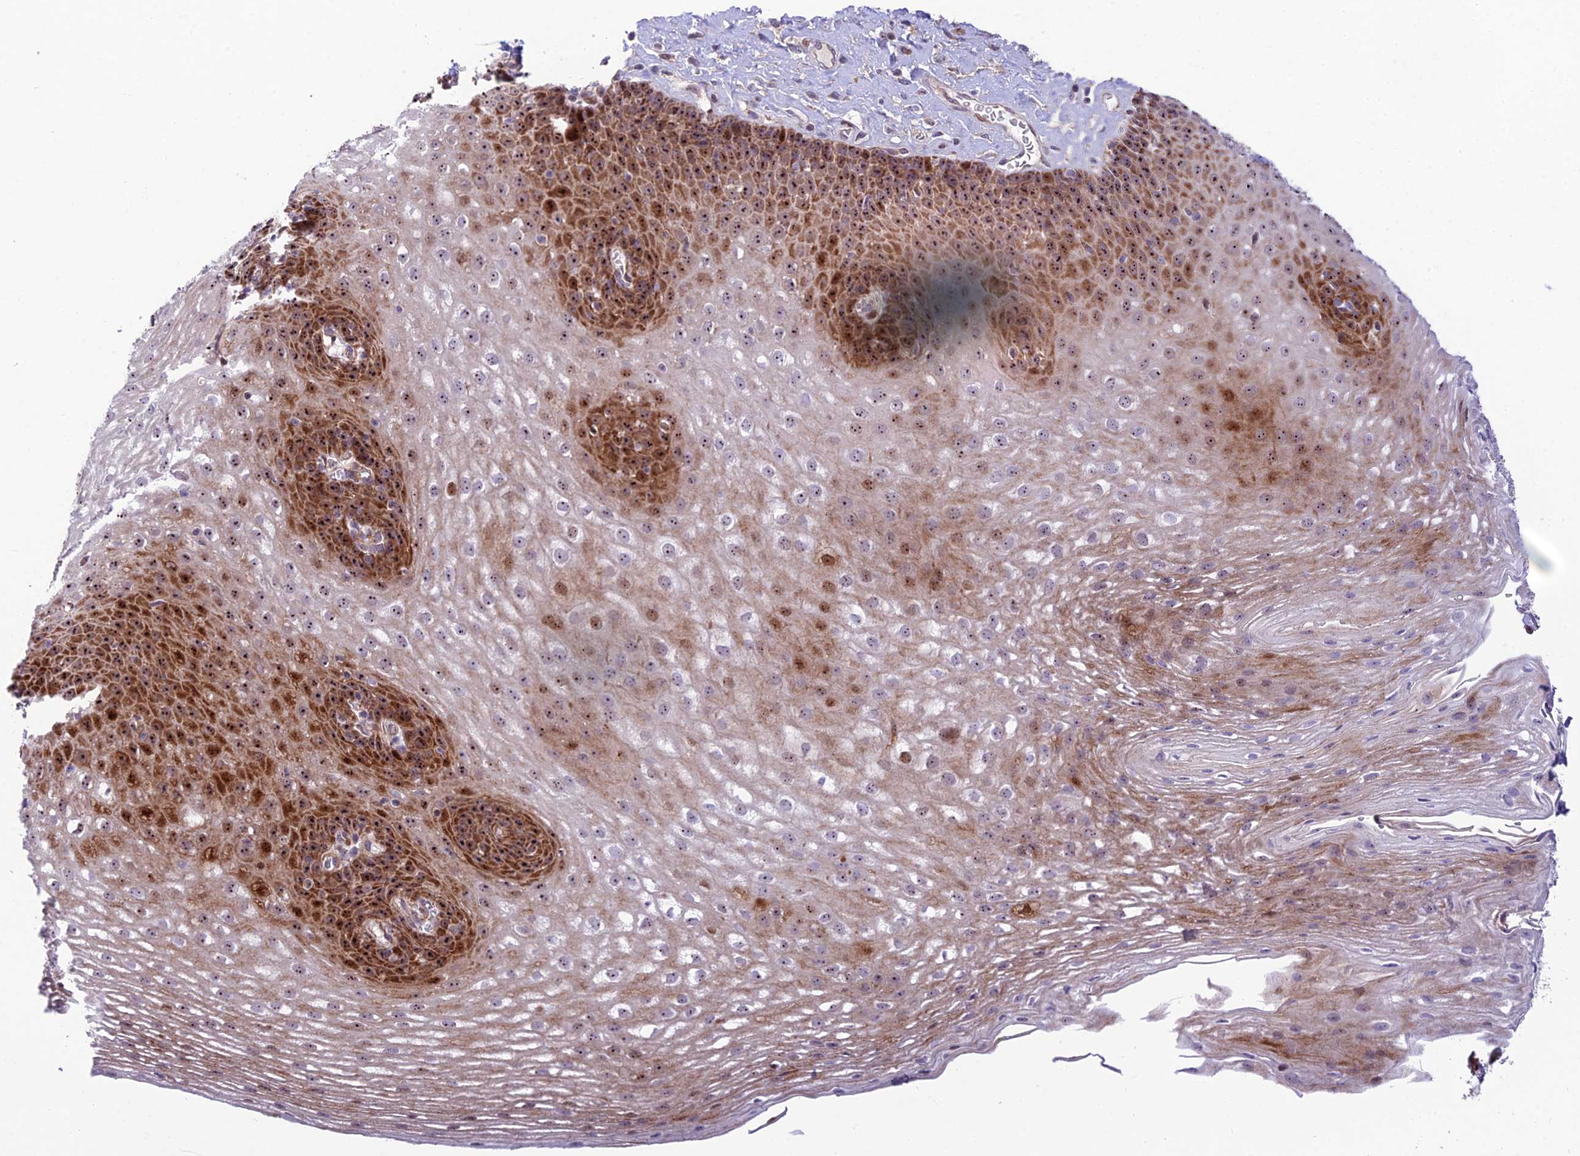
{"staining": {"intensity": "moderate", "quantity": ">75%", "location": "cytoplasmic/membranous,nuclear"}, "tissue": "esophagus", "cell_type": "Squamous epithelial cells", "image_type": "normal", "snomed": [{"axis": "morphology", "description": "Normal tissue, NOS"}, {"axis": "topography", "description": "Esophagus"}], "caption": "Unremarkable esophagus displays moderate cytoplasmic/membranous,nuclear positivity in approximately >75% of squamous epithelial cells.", "gene": "KBTBD7", "patient": {"sex": "female", "age": 66}}